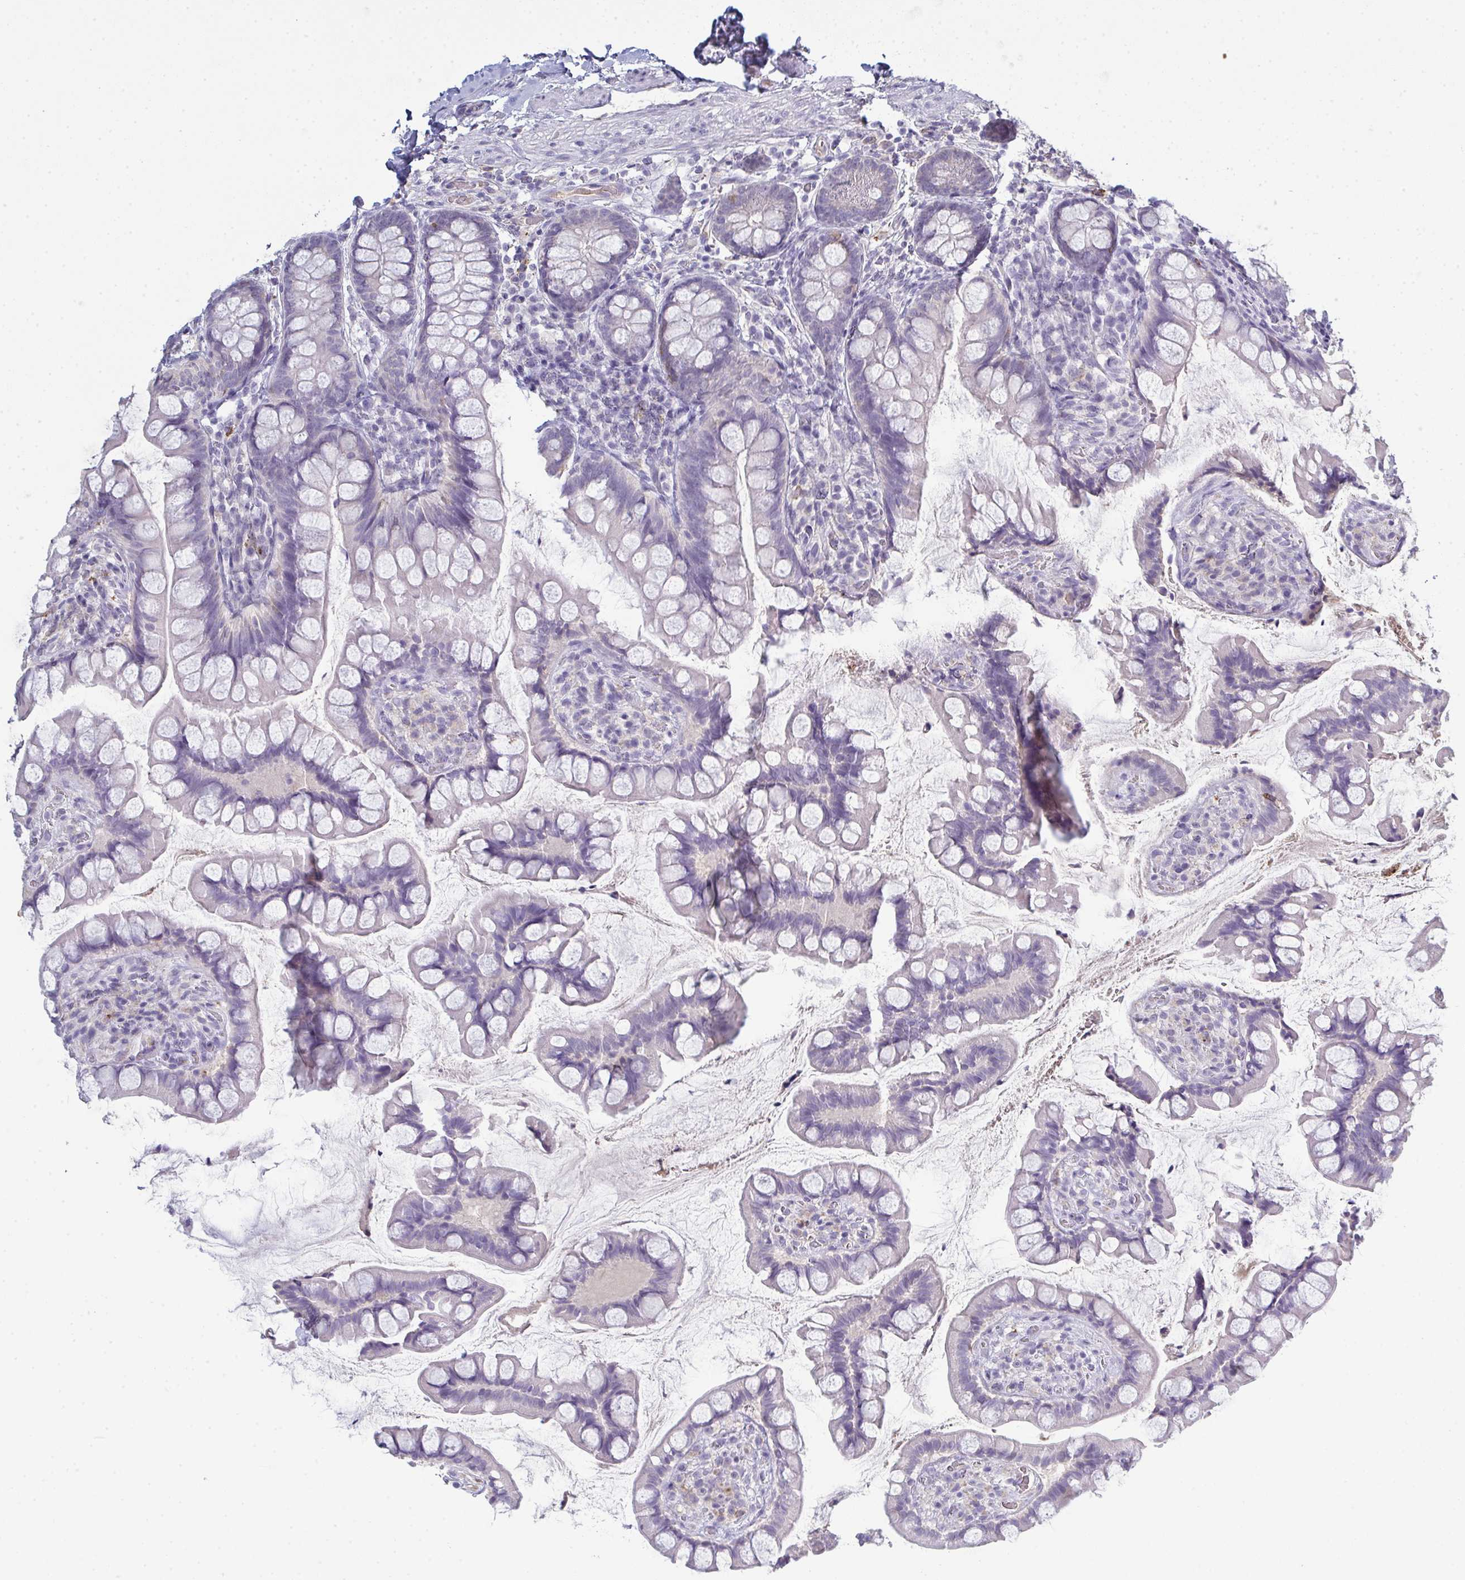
{"staining": {"intensity": "negative", "quantity": "none", "location": "none"}, "tissue": "small intestine", "cell_type": "Glandular cells", "image_type": "normal", "snomed": [{"axis": "morphology", "description": "Normal tissue, NOS"}, {"axis": "topography", "description": "Small intestine"}], "caption": "Normal small intestine was stained to show a protein in brown. There is no significant staining in glandular cells.", "gene": "ADAM21", "patient": {"sex": "male", "age": 70}}